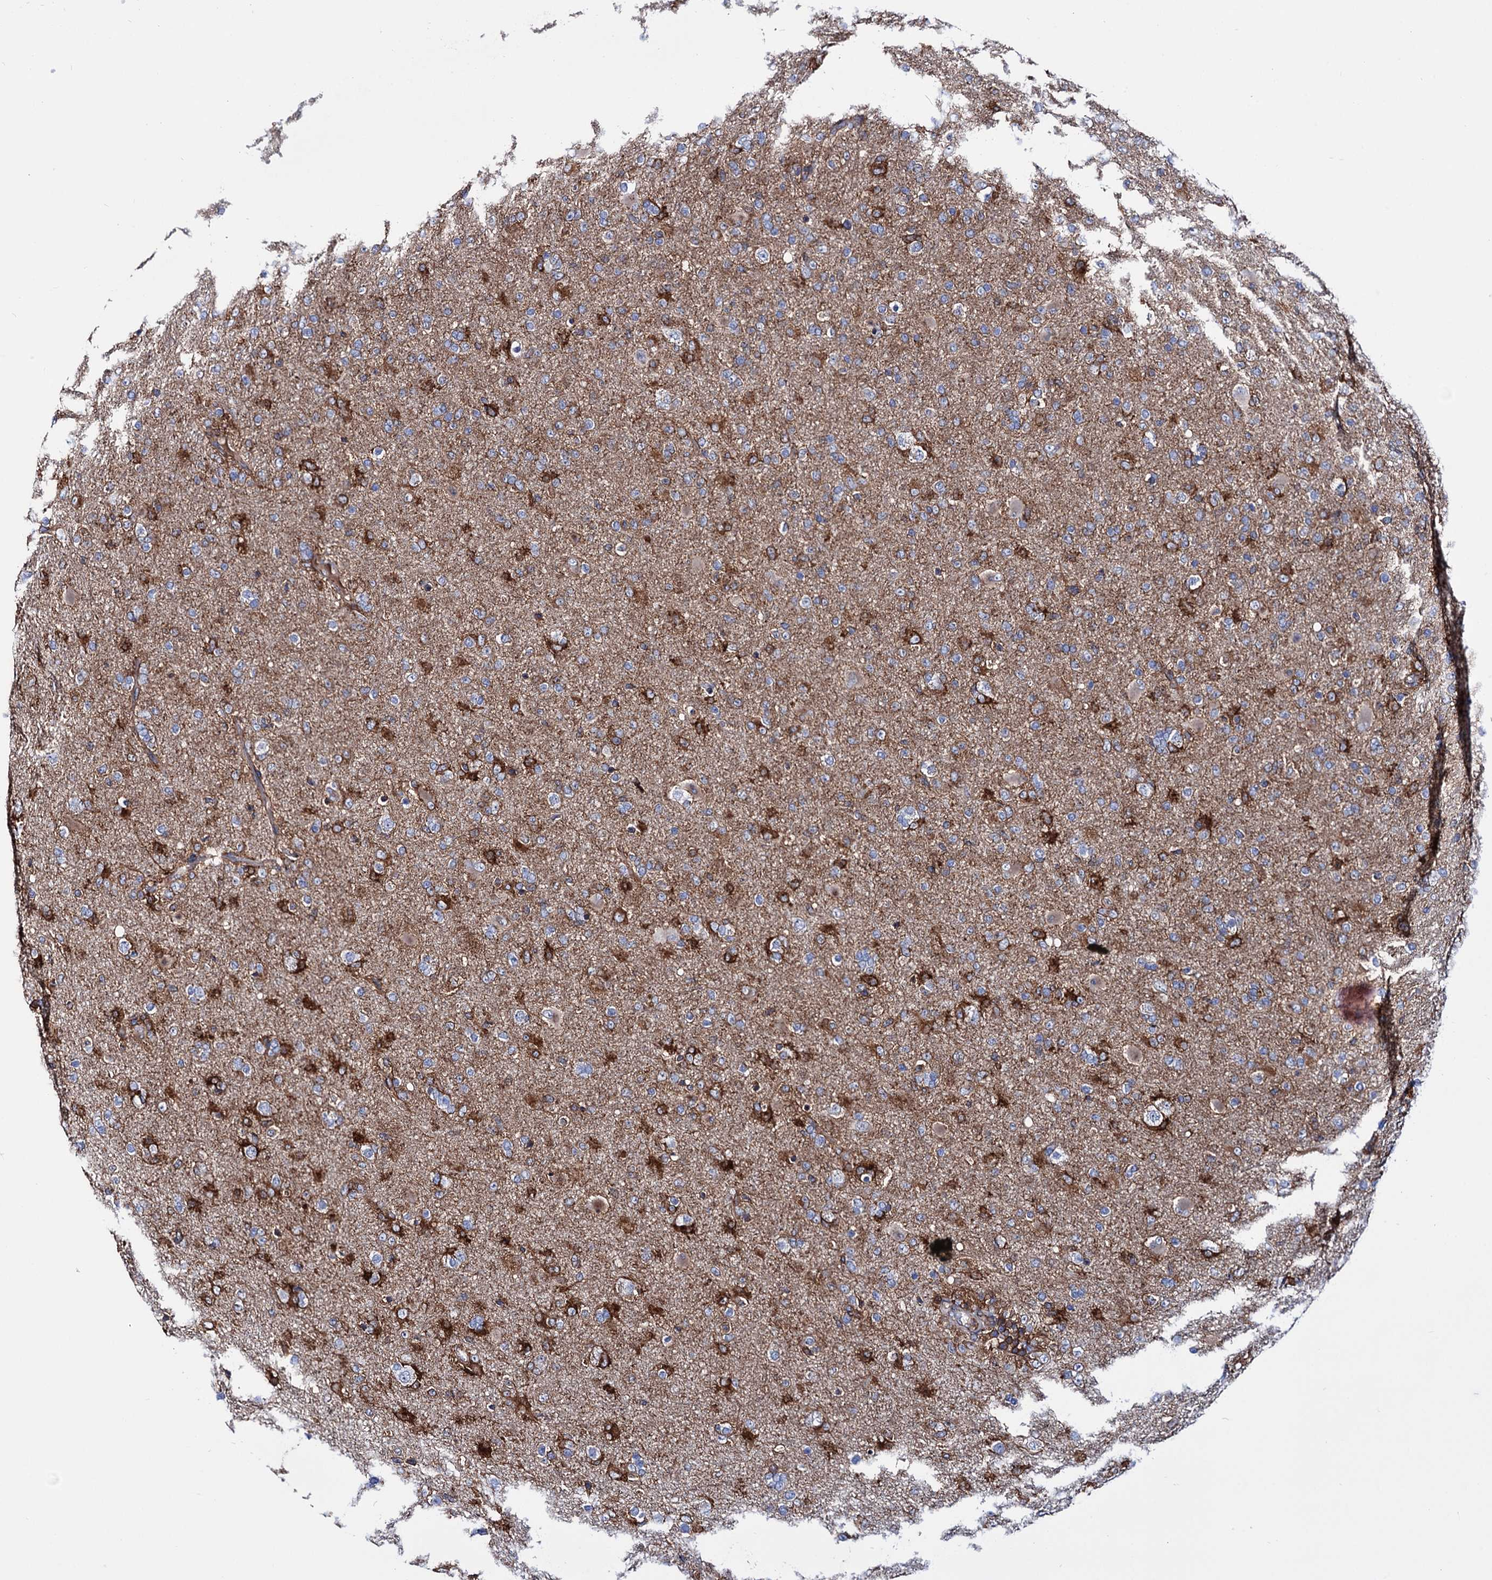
{"staining": {"intensity": "weak", "quantity": "25%-75%", "location": "cytoplasmic/membranous"}, "tissue": "glioma", "cell_type": "Tumor cells", "image_type": "cancer", "snomed": [{"axis": "morphology", "description": "Glioma, malignant, Low grade"}, {"axis": "topography", "description": "Brain"}], "caption": "Immunohistochemical staining of human glioma demonstrates weak cytoplasmic/membranous protein positivity in about 25%-75% of tumor cells. (Brightfield microscopy of DAB IHC at high magnification).", "gene": "DEF6", "patient": {"sex": "male", "age": 65}}